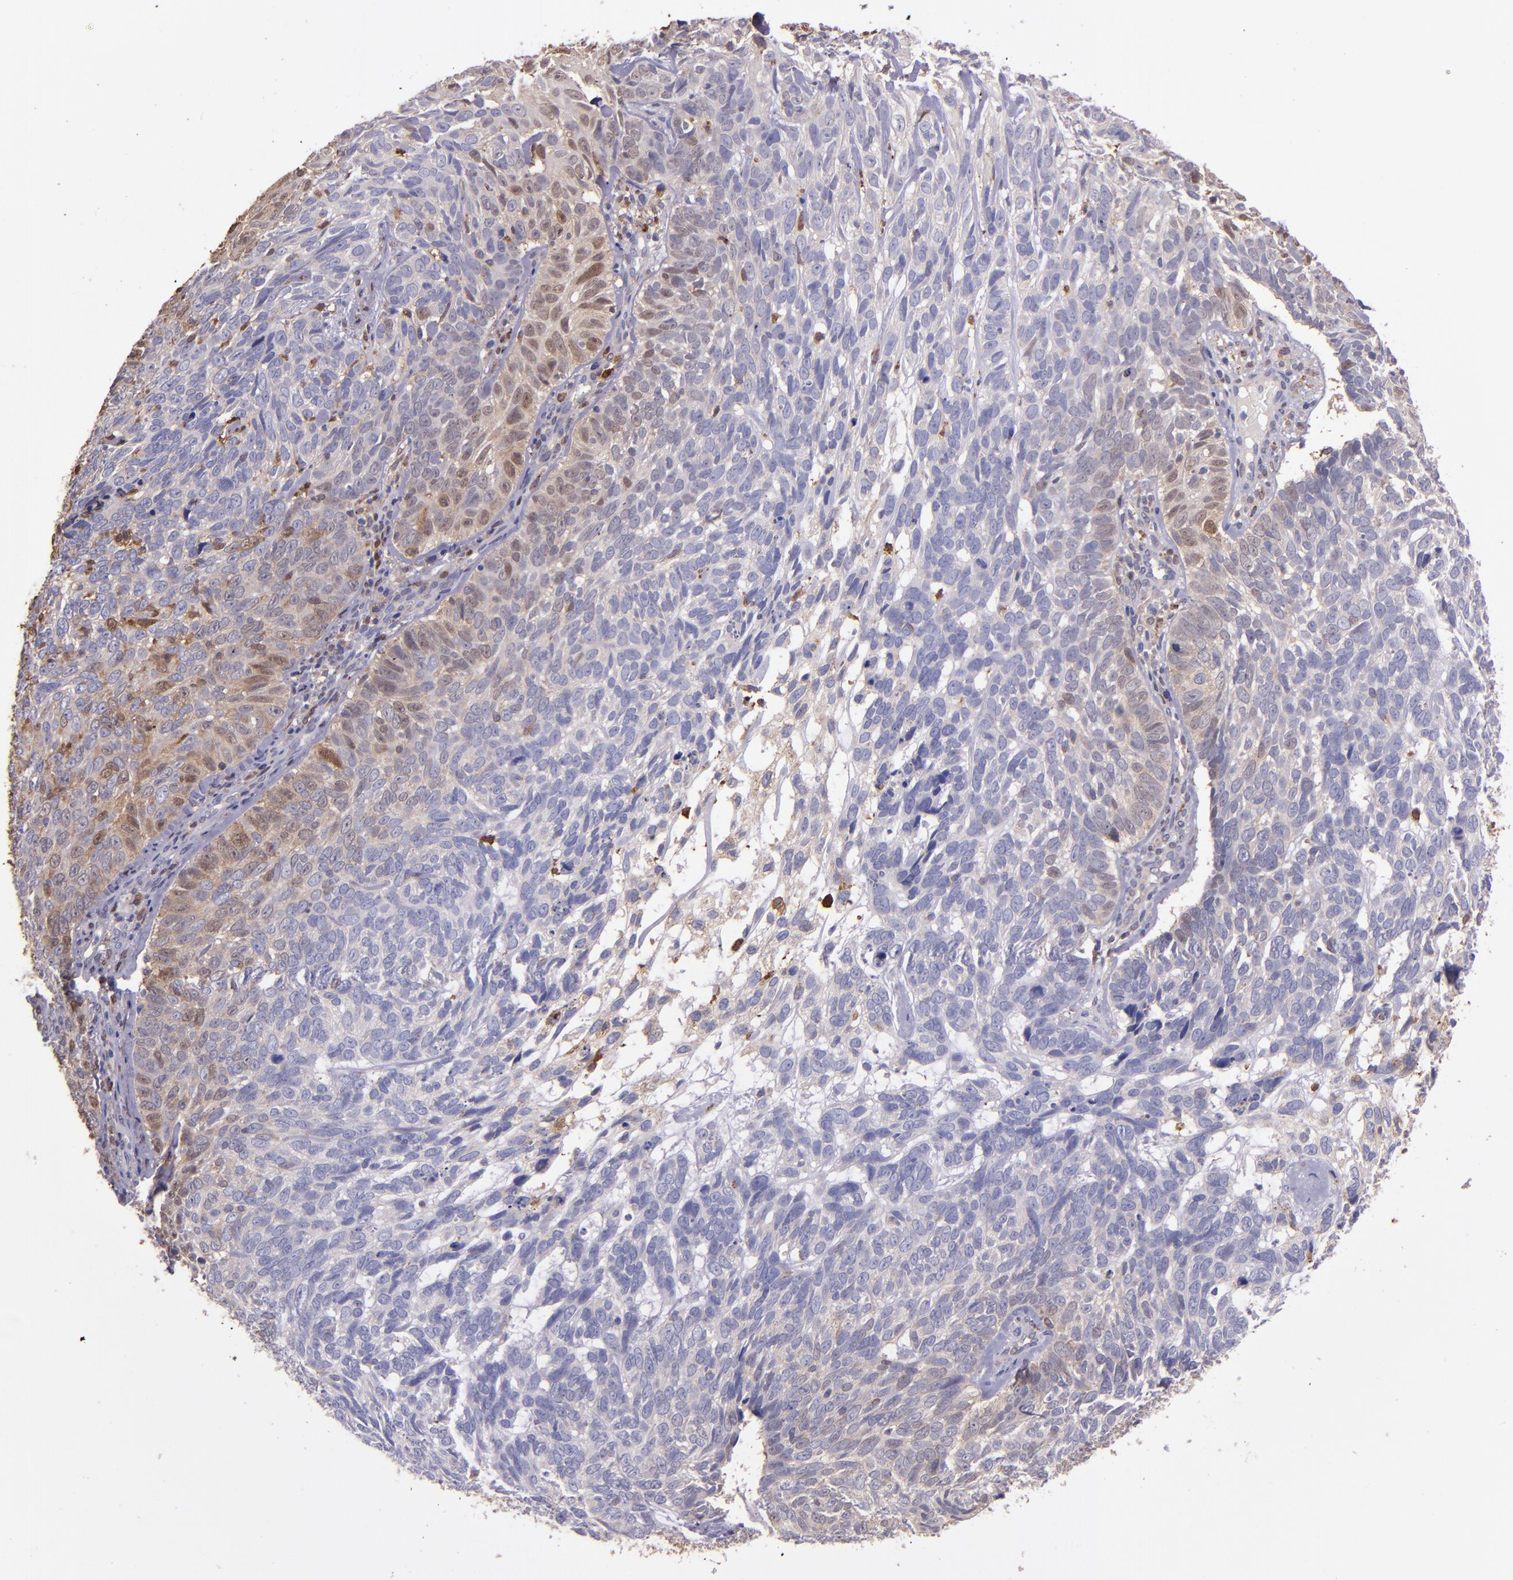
{"staining": {"intensity": "weak", "quantity": "<25%", "location": "cytoplasmic/membranous,nuclear"}, "tissue": "skin cancer", "cell_type": "Tumor cells", "image_type": "cancer", "snomed": [{"axis": "morphology", "description": "Basal cell carcinoma"}, {"axis": "topography", "description": "Skin"}], "caption": "This is a photomicrograph of immunohistochemistry staining of basal cell carcinoma (skin), which shows no staining in tumor cells. (Immunohistochemistry (ihc), brightfield microscopy, high magnification).", "gene": "WASHC1", "patient": {"sex": "male", "age": 72}}